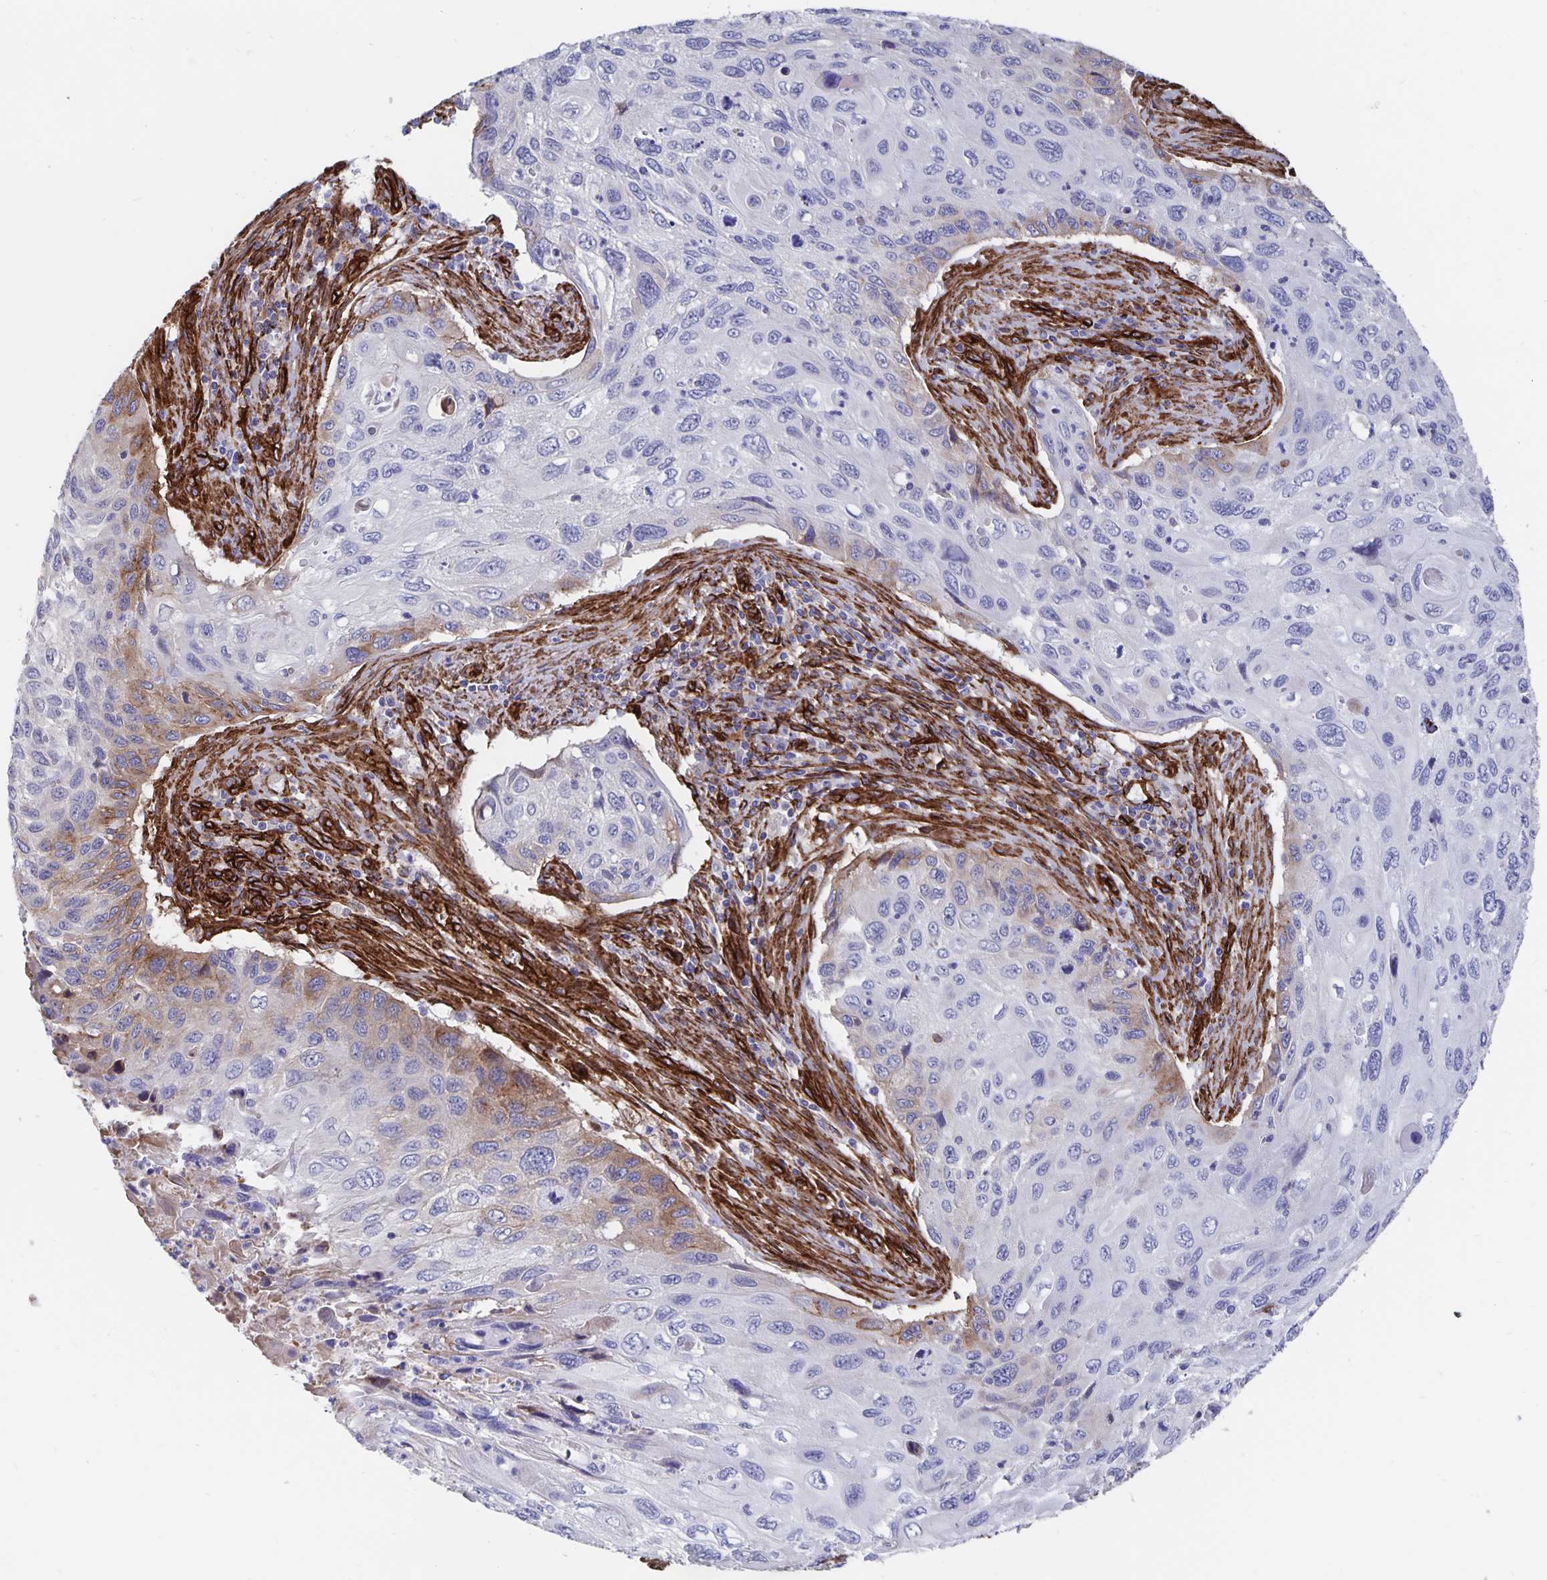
{"staining": {"intensity": "moderate", "quantity": "<25%", "location": "cytoplasmic/membranous"}, "tissue": "cervical cancer", "cell_type": "Tumor cells", "image_type": "cancer", "snomed": [{"axis": "morphology", "description": "Squamous cell carcinoma, NOS"}, {"axis": "topography", "description": "Cervix"}], "caption": "Cervical cancer stained for a protein (brown) reveals moderate cytoplasmic/membranous positive expression in about <25% of tumor cells.", "gene": "DCHS2", "patient": {"sex": "female", "age": 70}}